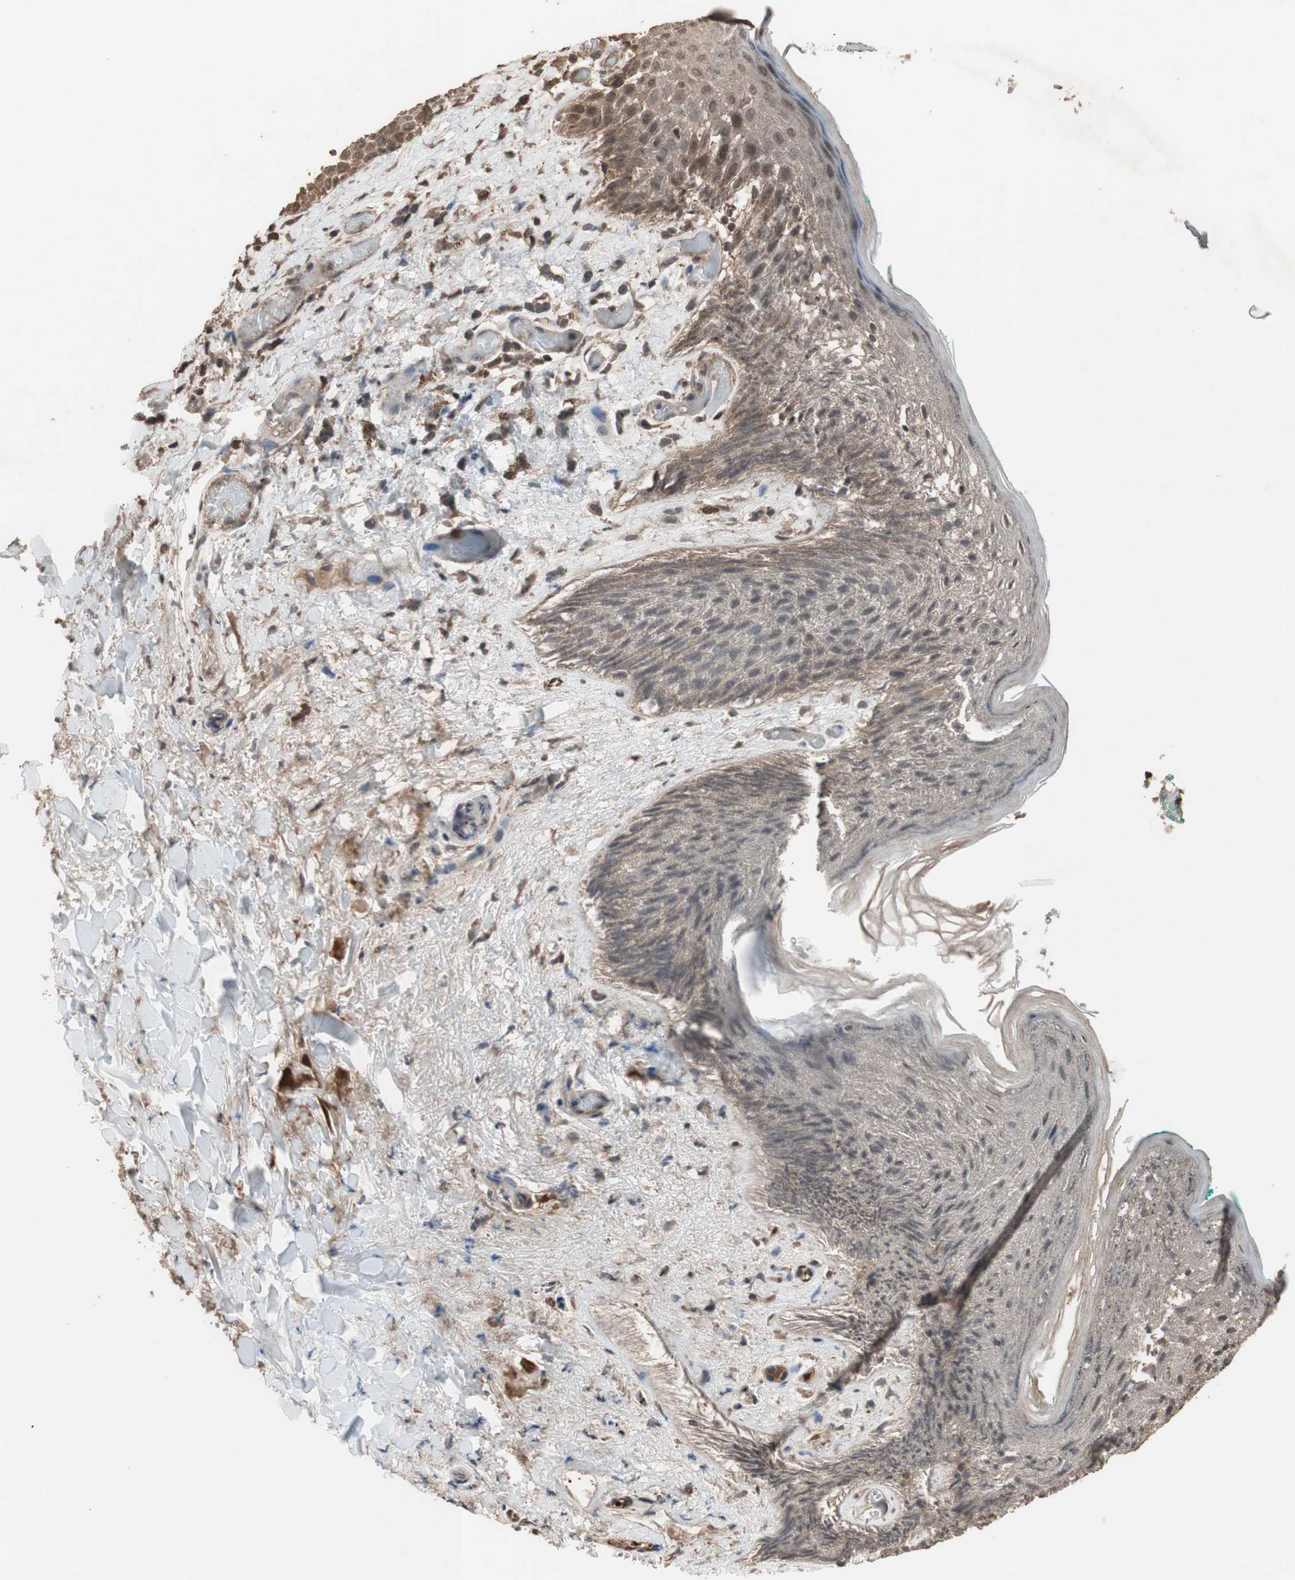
{"staining": {"intensity": "weak", "quantity": ">75%", "location": "cytoplasmic/membranous"}, "tissue": "skin", "cell_type": "Epidermal cells", "image_type": "normal", "snomed": [{"axis": "morphology", "description": "Normal tissue, NOS"}, {"axis": "topography", "description": "Anal"}], "caption": "Immunohistochemistry (IHC) staining of benign skin, which reveals low levels of weak cytoplasmic/membranous expression in approximately >75% of epidermal cells indicating weak cytoplasmic/membranous protein positivity. The staining was performed using DAB (3,3'-diaminobenzidine) (brown) for protein detection and nuclei were counterstained in hematoxylin (blue).", "gene": "KANSL1", "patient": {"sex": "male", "age": 74}}